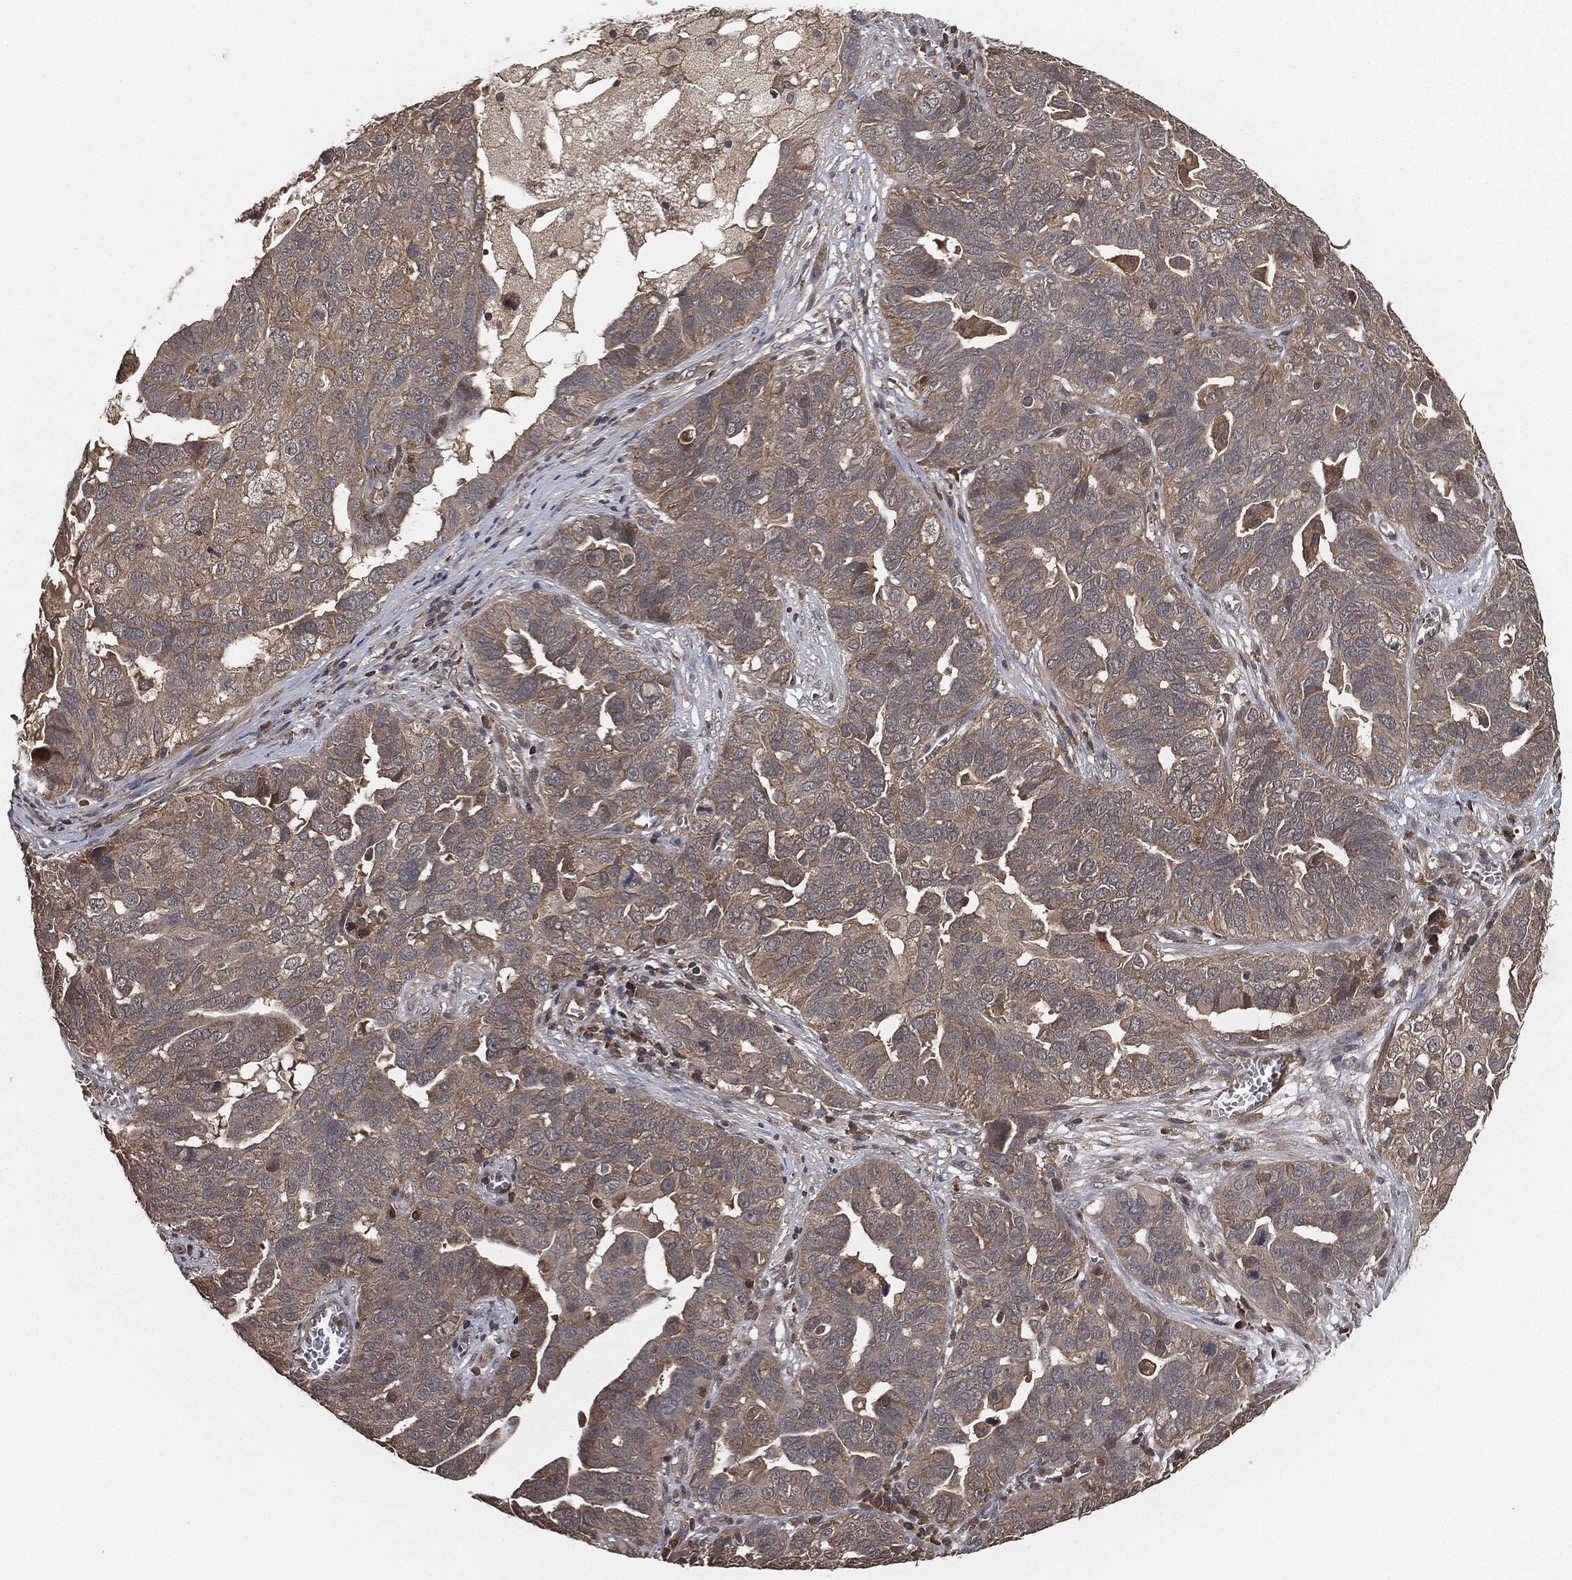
{"staining": {"intensity": "weak", "quantity": "25%-75%", "location": "cytoplasmic/membranous"}, "tissue": "ovarian cancer", "cell_type": "Tumor cells", "image_type": "cancer", "snomed": [{"axis": "morphology", "description": "Carcinoma, endometroid"}, {"axis": "topography", "description": "Soft tissue"}, {"axis": "topography", "description": "Ovary"}], "caption": "Immunohistochemistry photomicrograph of neoplastic tissue: endometroid carcinoma (ovarian) stained using immunohistochemistry displays low levels of weak protein expression localized specifically in the cytoplasmic/membranous of tumor cells, appearing as a cytoplasmic/membranous brown color.", "gene": "ERBIN", "patient": {"sex": "female", "age": 52}}